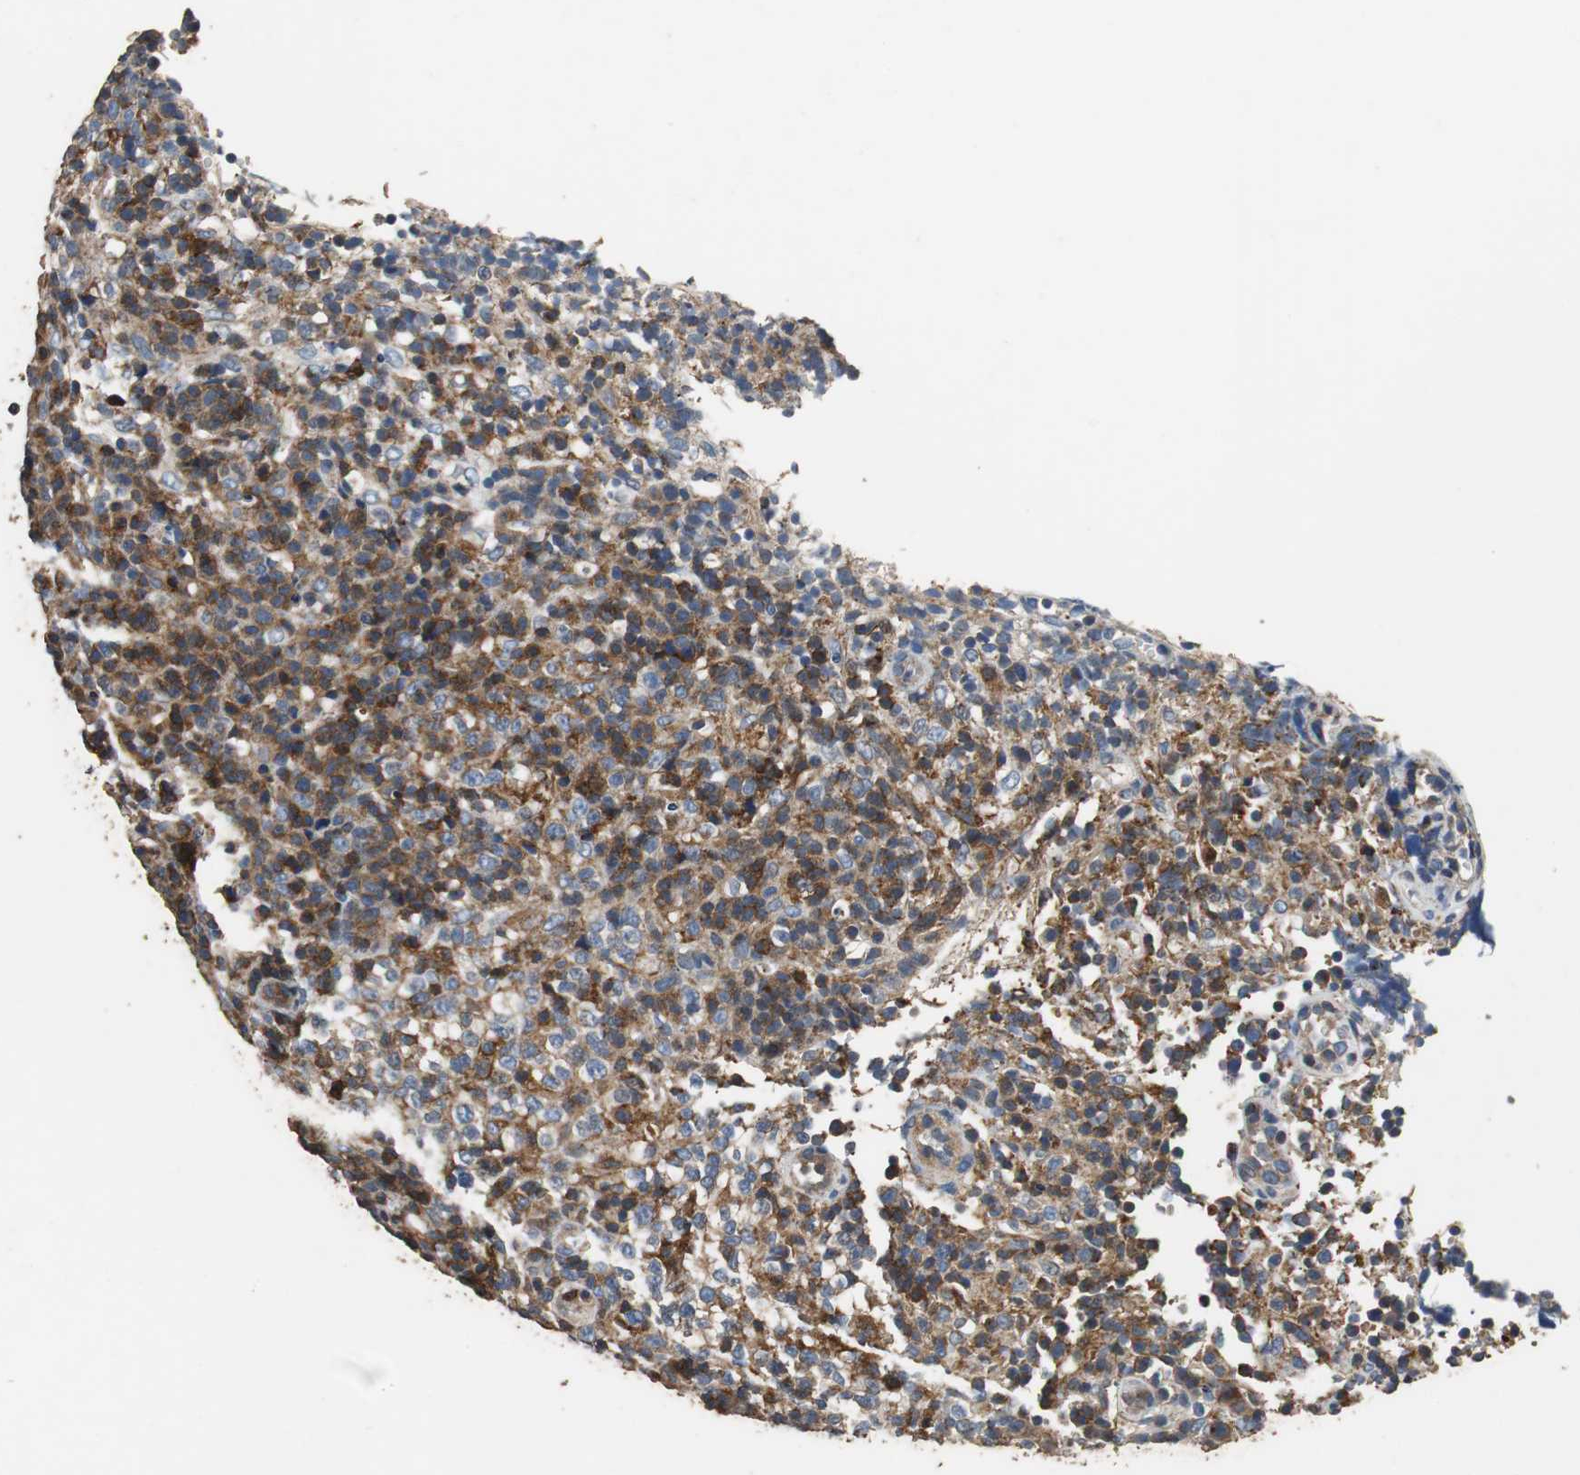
{"staining": {"intensity": "negative", "quantity": "none", "location": "none"}, "tissue": "lymphoma", "cell_type": "Tumor cells", "image_type": "cancer", "snomed": [{"axis": "morphology", "description": "Malignant lymphoma, non-Hodgkin's type, High grade"}, {"axis": "topography", "description": "Lymph node"}], "caption": "Immunohistochemical staining of high-grade malignant lymphoma, non-Hodgkin's type shows no significant staining in tumor cells. Brightfield microscopy of immunohistochemistry (IHC) stained with DAB (brown) and hematoxylin (blue), captured at high magnification.", "gene": "PRKRA", "patient": {"sex": "female", "age": 76}}